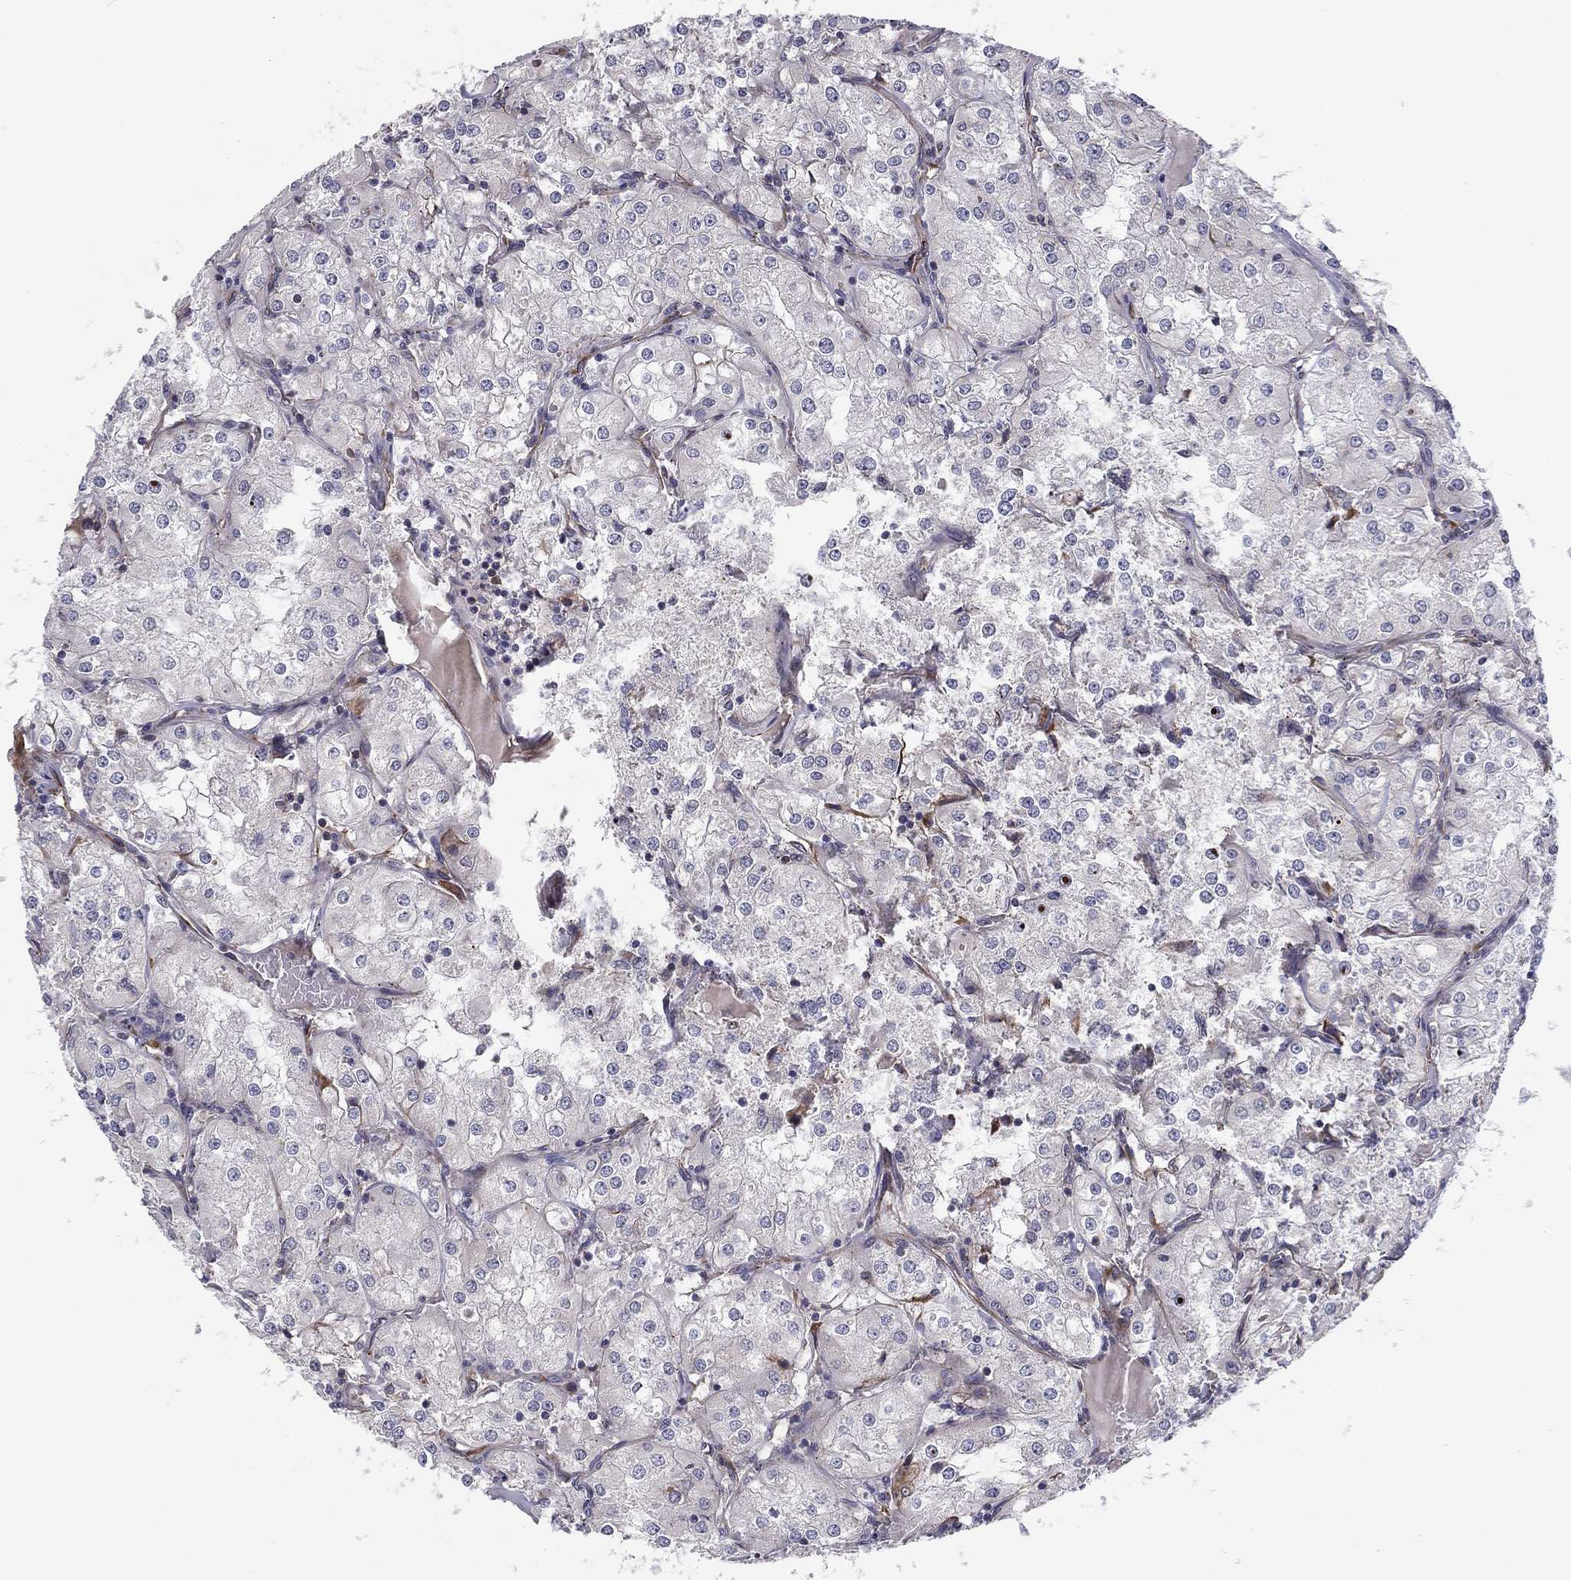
{"staining": {"intensity": "negative", "quantity": "none", "location": "none"}, "tissue": "renal cancer", "cell_type": "Tumor cells", "image_type": "cancer", "snomed": [{"axis": "morphology", "description": "Adenocarcinoma, NOS"}, {"axis": "topography", "description": "Kidney"}], "caption": "Immunohistochemistry of renal adenocarcinoma demonstrates no staining in tumor cells.", "gene": "CLSTN1", "patient": {"sex": "male", "age": 77}}